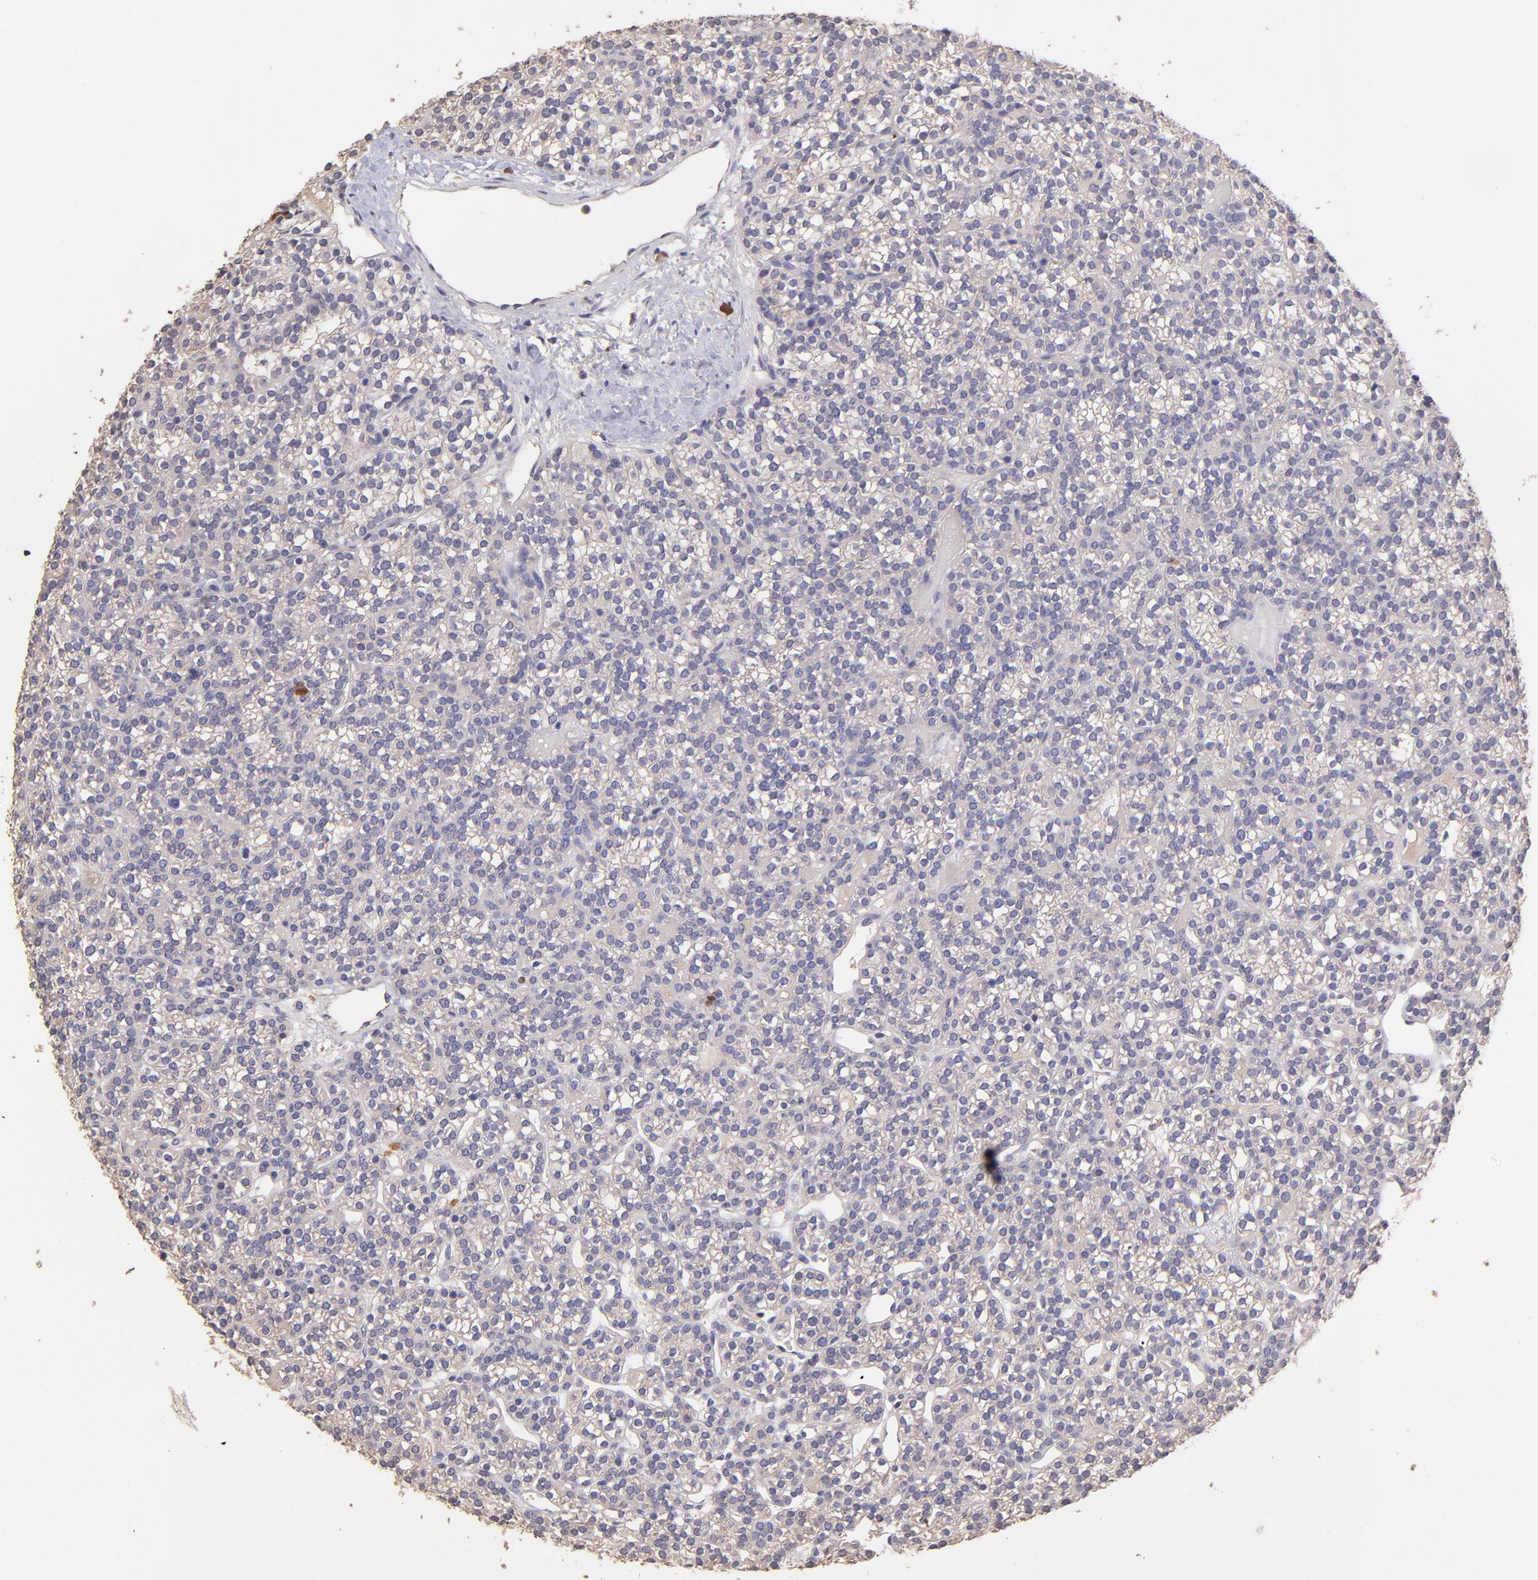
{"staining": {"intensity": "negative", "quantity": "none", "location": "none"}, "tissue": "parathyroid gland", "cell_type": "Glandular cells", "image_type": "normal", "snomed": [{"axis": "morphology", "description": "Normal tissue, NOS"}, {"axis": "topography", "description": "Parathyroid gland"}], "caption": "Glandular cells show no significant positivity in unremarkable parathyroid gland.", "gene": "RNASEL", "patient": {"sex": "female", "age": 50}}